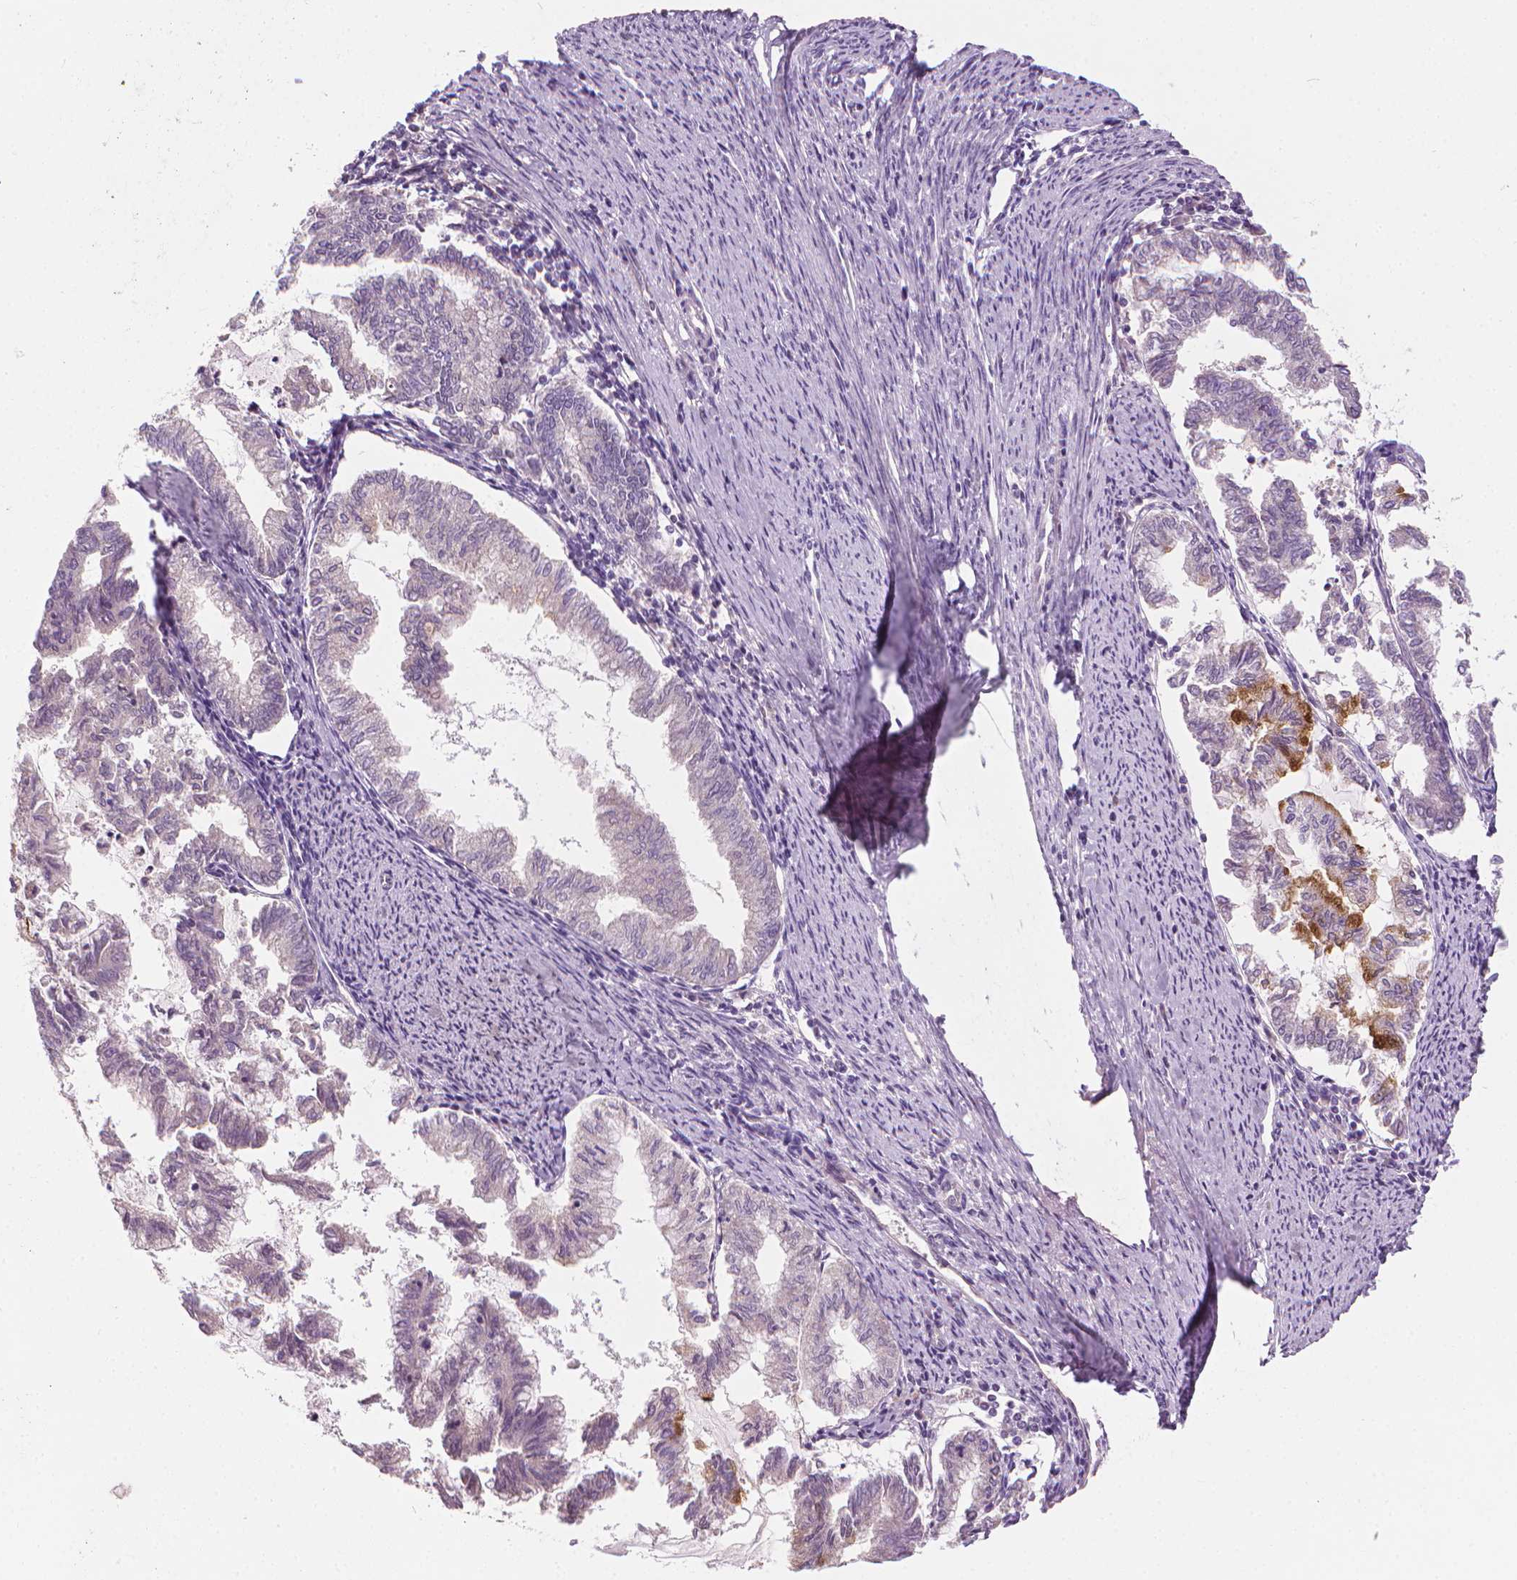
{"staining": {"intensity": "strong", "quantity": "<25%", "location": "cytoplasmic/membranous"}, "tissue": "endometrial cancer", "cell_type": "Tumor cells", "image_type": "cancer", "snomed": [{"axis": "morphology", "description": "Adenocarcinoma, NOS"}, {"axis": "topography", "description": "Endometrium"}], "caption": "High-magnification brightfield microscopy of endometrial cancer stained with DAB (3,3'-diaminobenzidine) (brown) and counterstained with hematoxylin (blue). tumor cells exhibit strong cytoplasmic/membranous expression is seen in about<25% of cells.", "gene": "RIIAD1", "patient": {"sex": "female", "age": 79}}